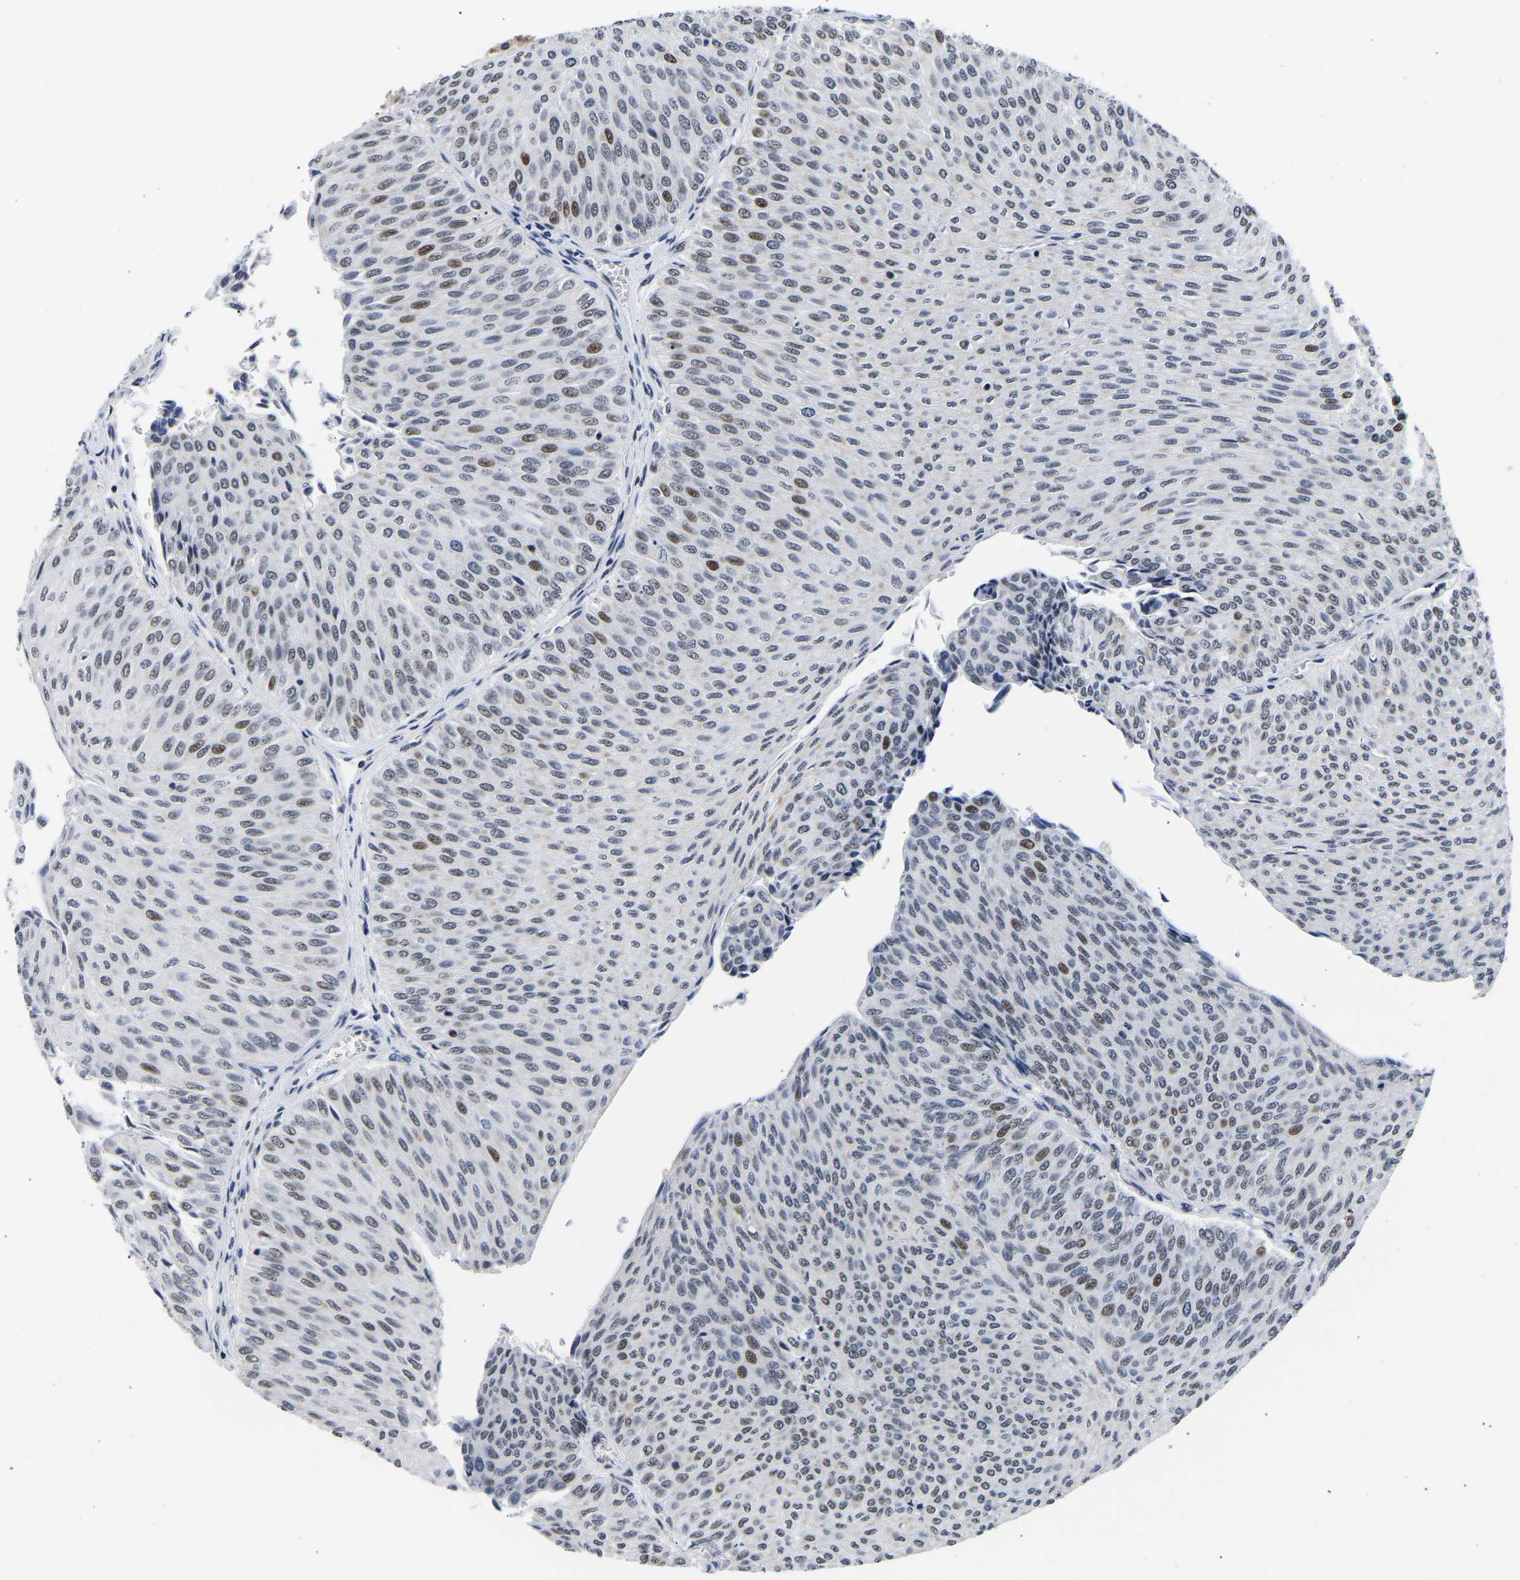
{"staining": {"intensity": "moderate", "quantity": "<25%", "location": "nuclear"}, "tissue": "urothelial cancer", "cell_type": "Tumor cells", "image_type": "cancer", "snomed": [{"axis": "morphology", "description": "Urothelial carcinoma, Low grade"}, {"axis": "topography", "description": "Urinary bladder"}], "caption": "Immunohistochemistry (IHC) of urothelial carcinoma (low-grade) shows low levels of moderate nuclear expression in about <25% of tumor cells.", "gene": "PTRHD1", "patient": {"sex": "male", "age": 78}}